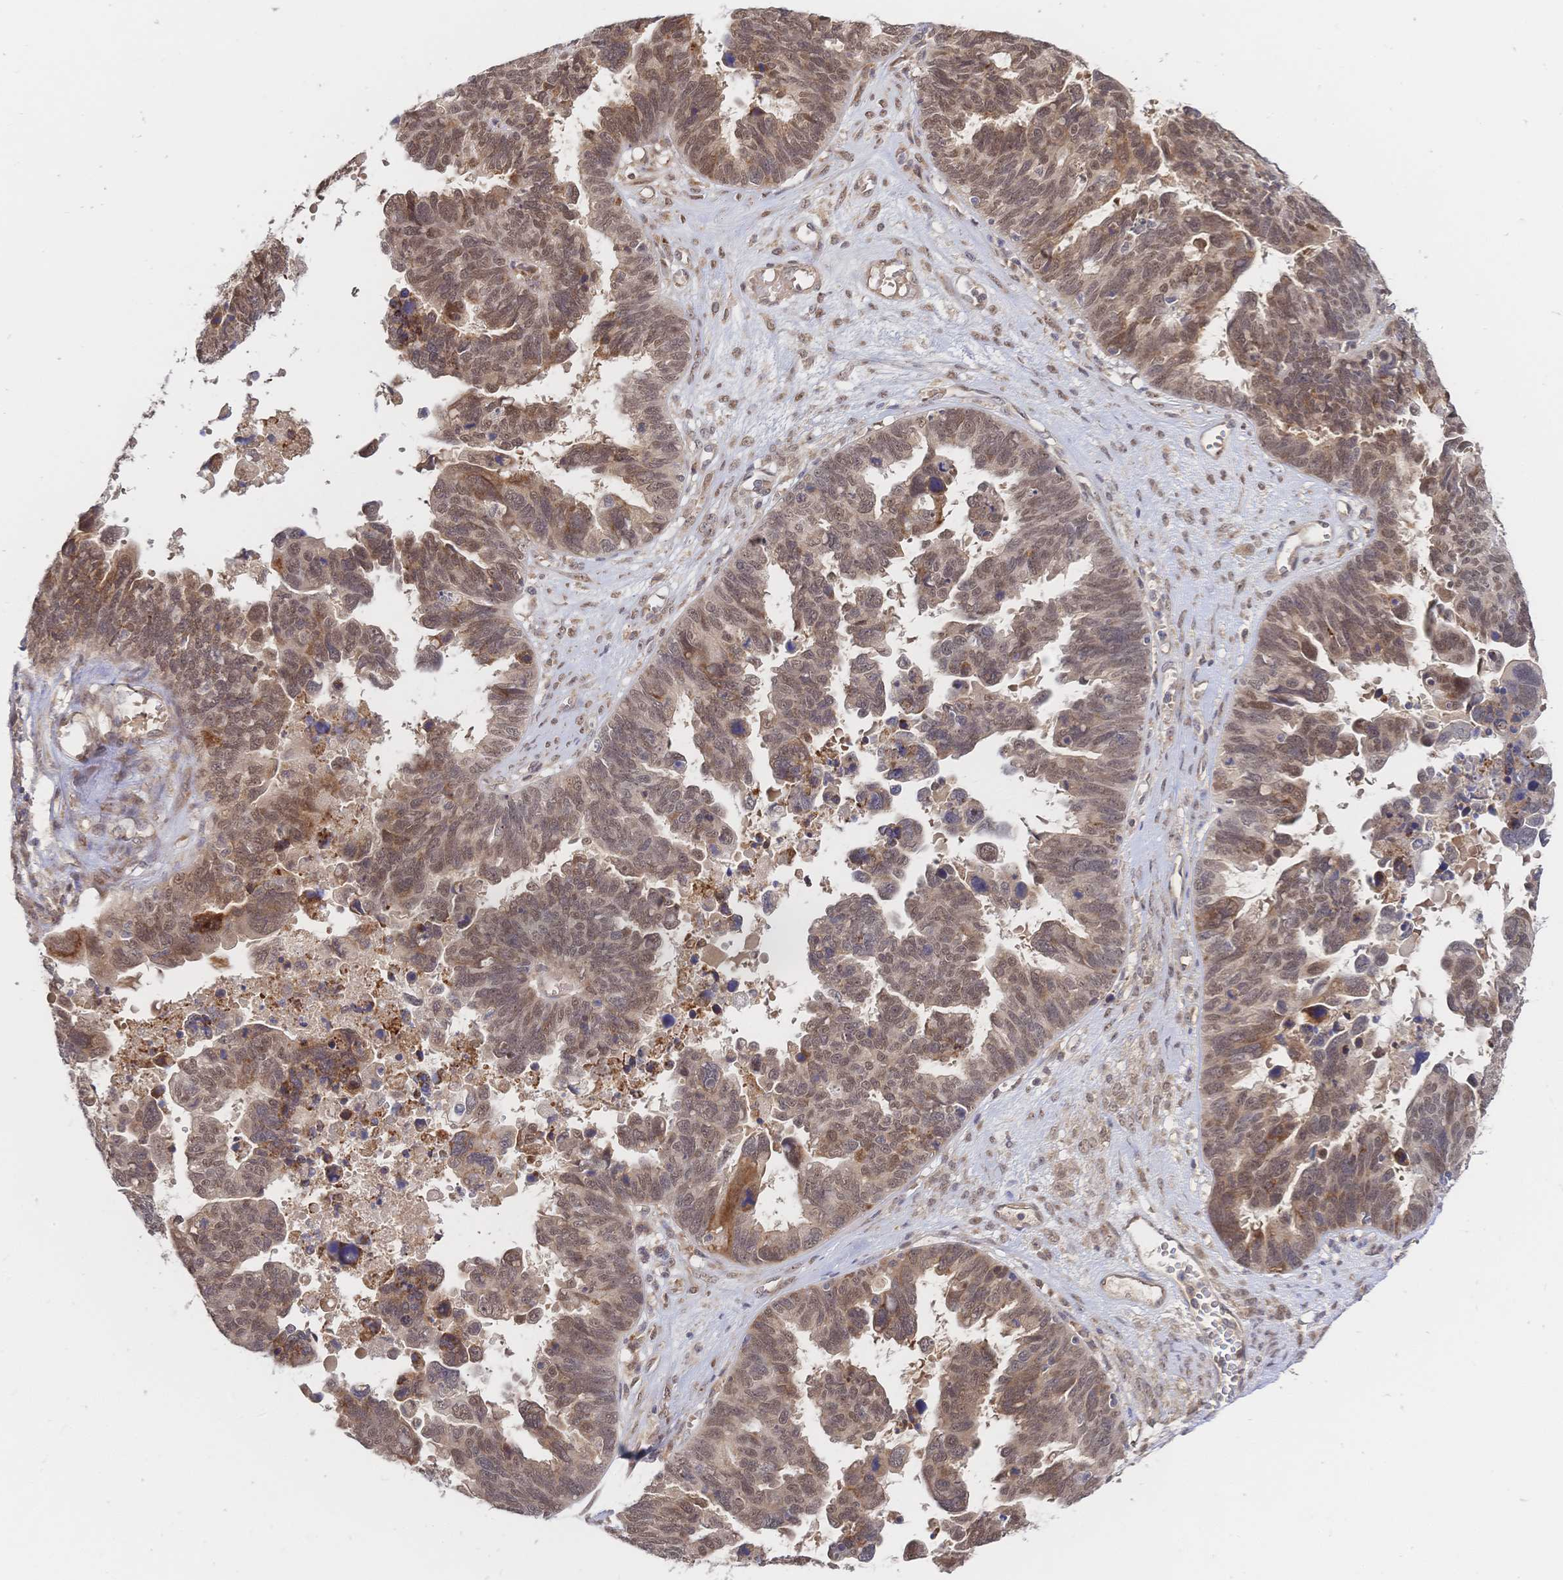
{"staining": {"intensity": "moderate", "quantity": ">75%", "location": "cytoplasmic/membranous,nuclear"}, "tissue": "ovarian cancer", "cell_type": "Tumor cells", "image_type": "cancer", "snomed": [{"axis": "morphology", "description": "Cystadenocarcinoma, serous, NOS"}, {"axis": "topography", "description": "Ovary"}], "caption": "High-power microscopy captured an IHC micrograph of ovarian cancer (serous cystadenocarcinoma), revealing moderate cytoplasmic/membranous and nuclear expression in approximately >75% of tumor cells. (DAB IHC with brightfield microscopy, high magnification).", "gene": "LMO4", "patient": {"sex": "female", "age": 60}}